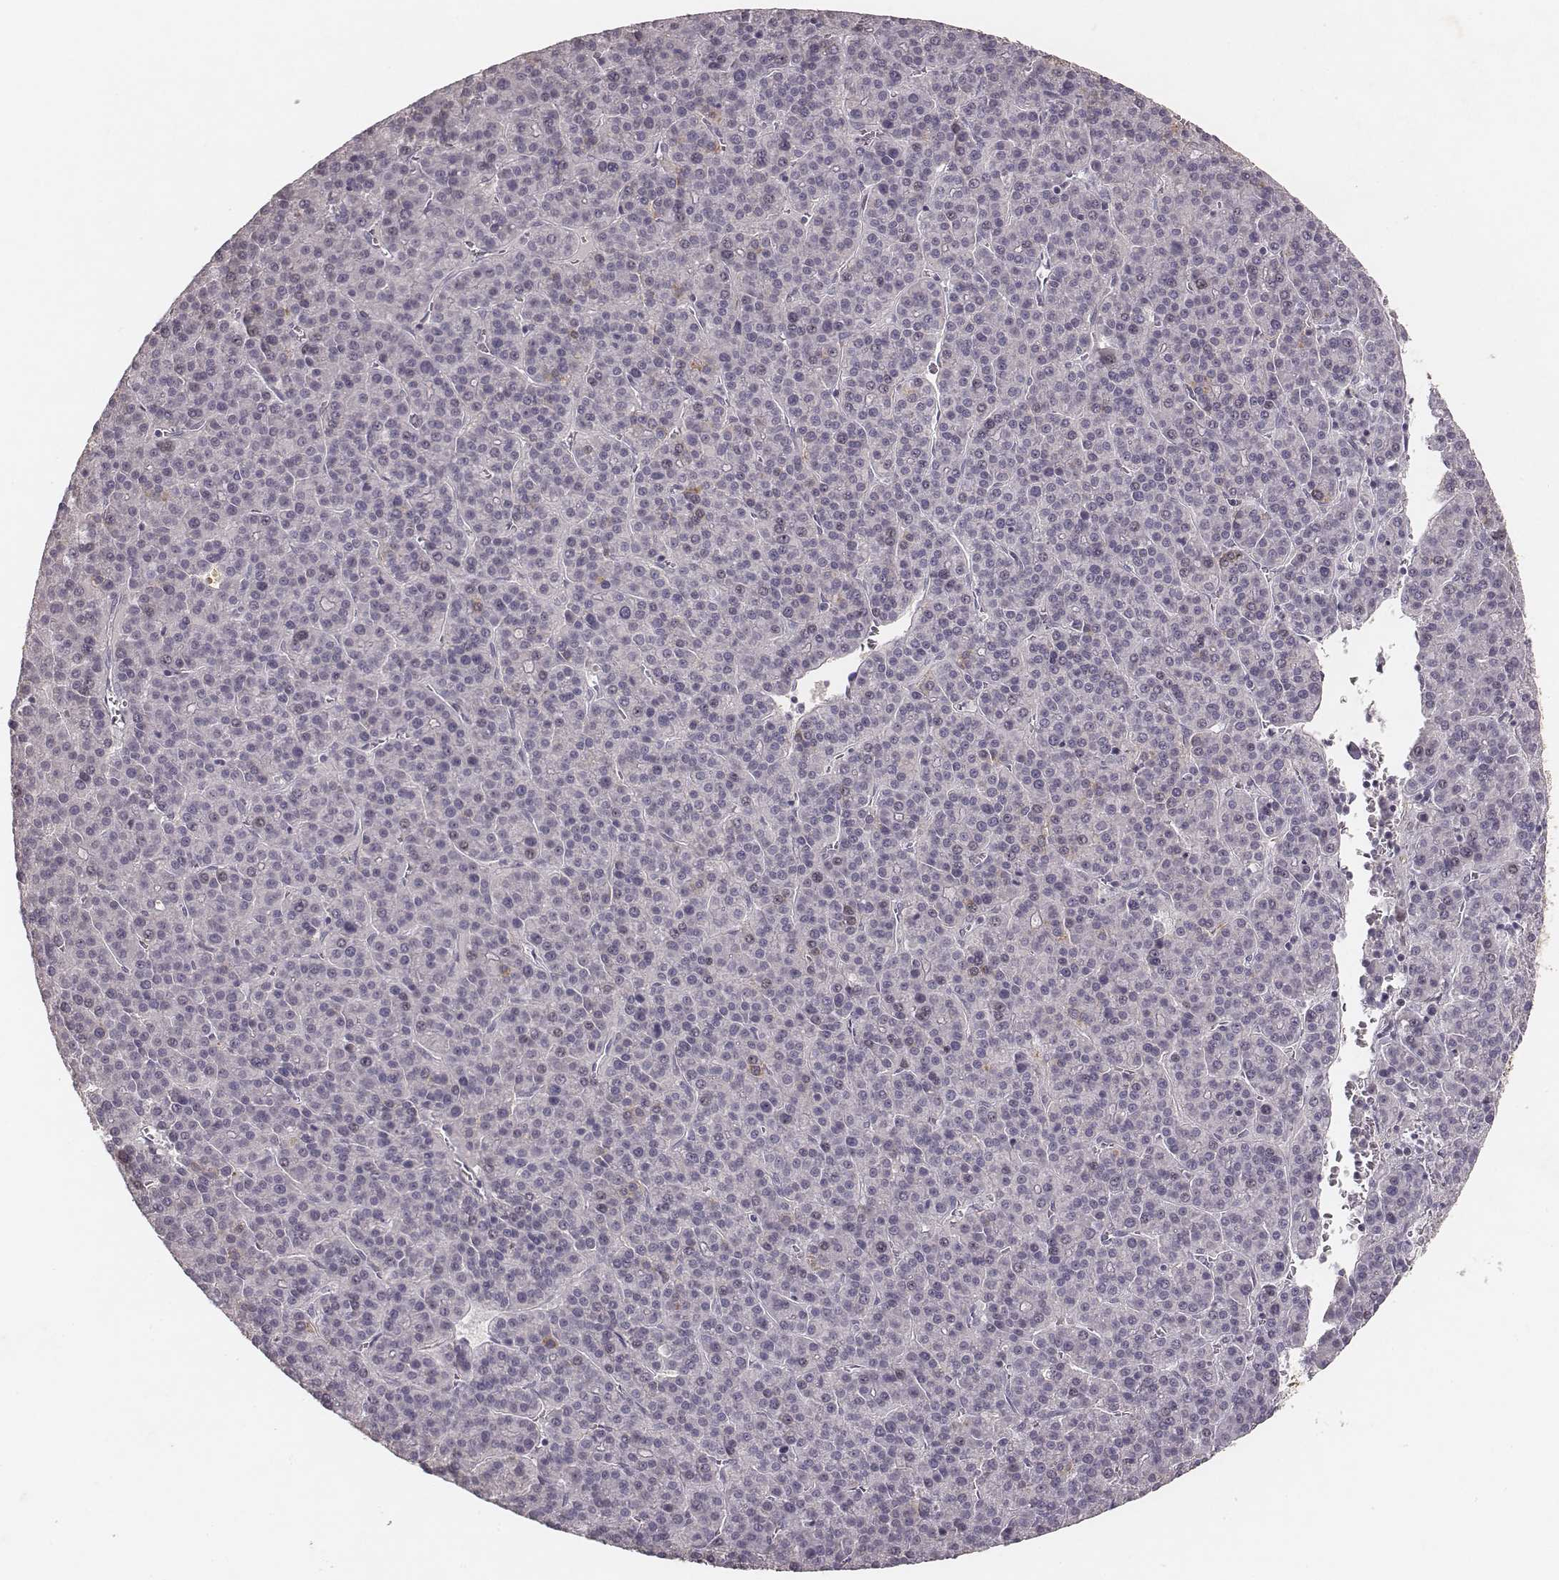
{"staining": {"intensity": "negative", "quantity": "none", "location": "none"}, "tissue": "liver cancer", "cell_type": "Tumor cells", "image_type": "cancer", "snomed": [{"axis": "morphology", "description": "Carcinoma, Hepatocellular, NOS"}, {"axis": "topography", "description": "Liver"}], "caption": "Immunohistochemical staining of liver cancer demonstrates no significant positivity in tumor cells.", "gene": "MADCAM1", "patient": {"sex": "female", "age": 58}}